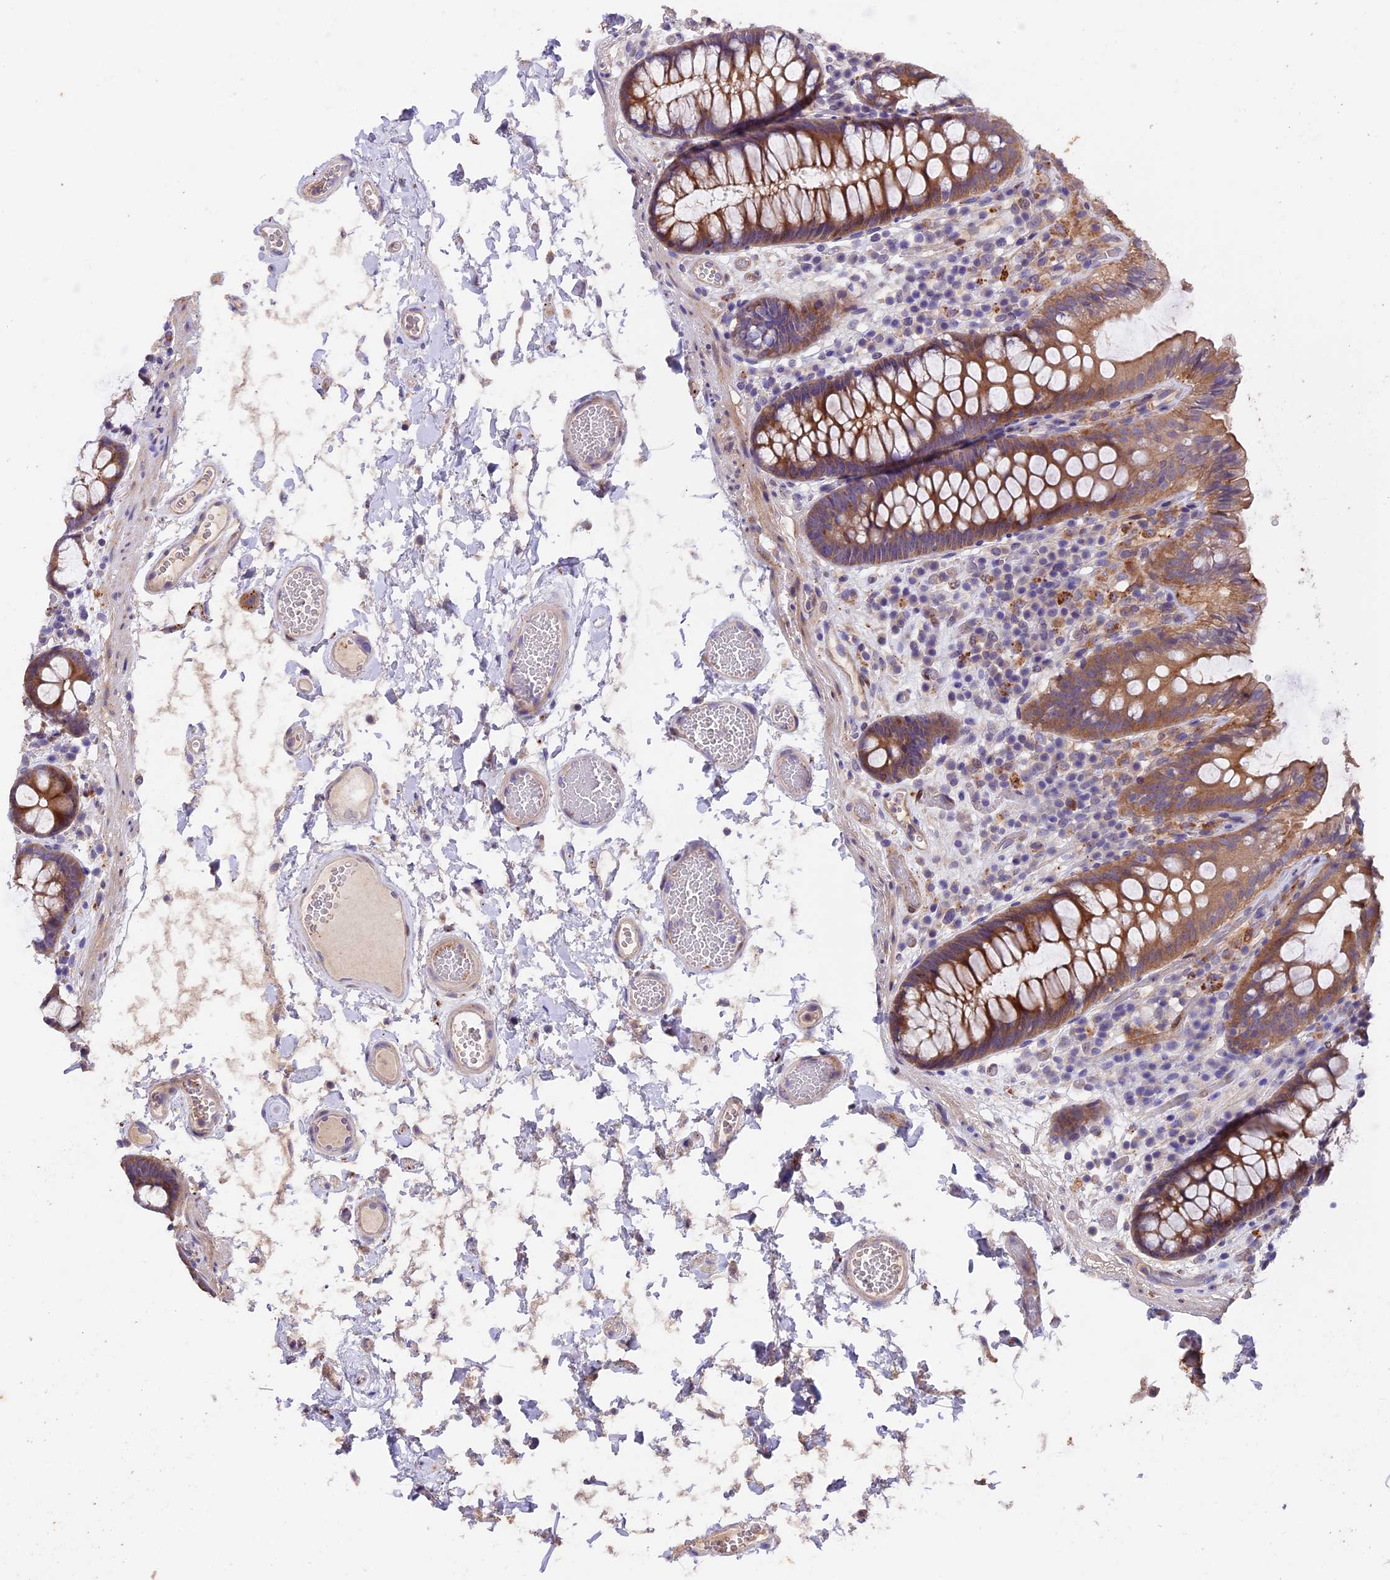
{"staining": {"intensity": "weak", "quantity": "<25%", "location": "cytoplasmic/membranous"}, "tissue": "colon", "cell_type": "Endothelial cells", "image_type": "normal", "snomed": [{"axis": "morphology", "description": "Normal tissue, NOS"}, {"axis": "topography", "description": "Colon"}], "caption": "DAB immunohistochemical staining of normal colon displays no significant expression in endothelial cells.", "gene": "NCK2", "patient": {"sex": "male", "age": 84}}